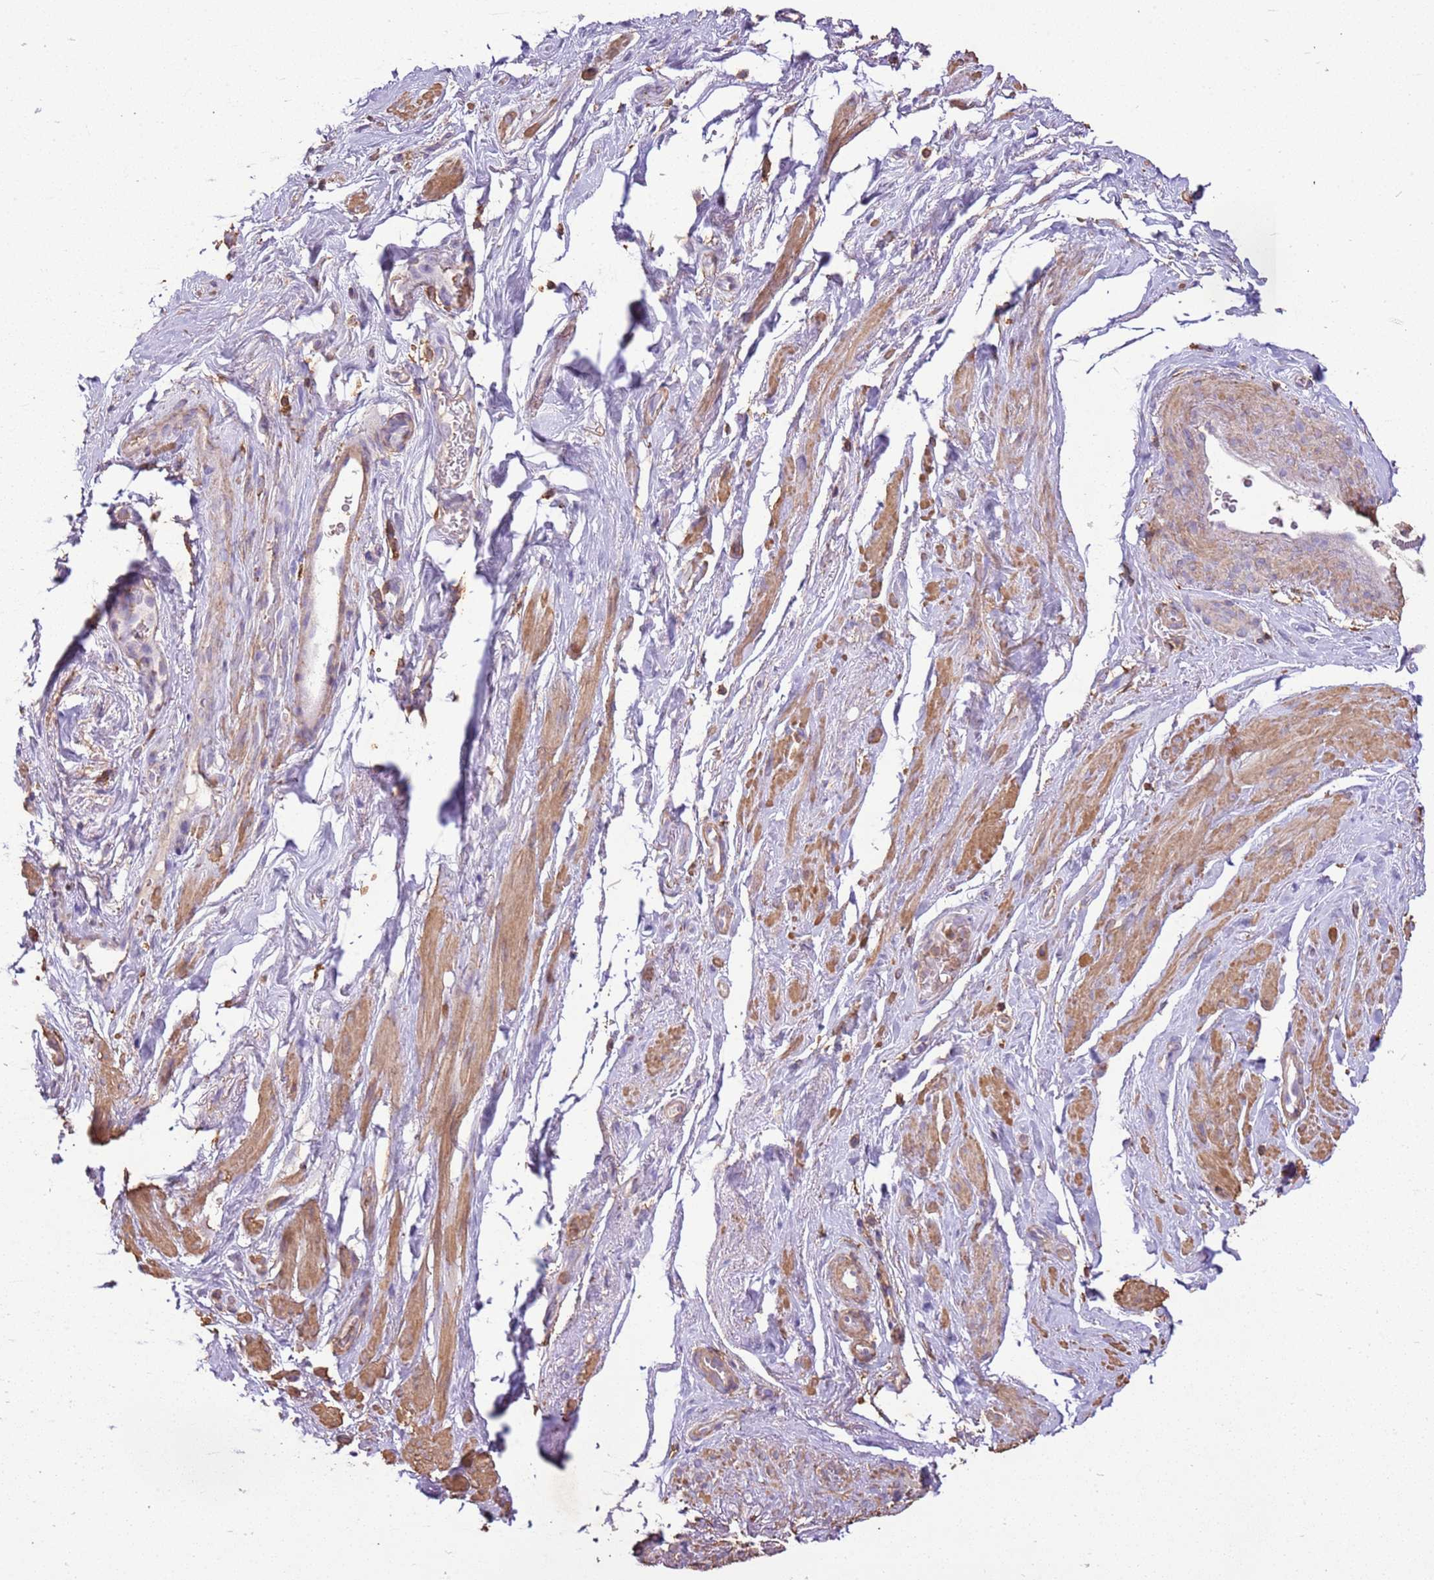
{"staining": {"intensity": "moderate", "quantity": "25%-75%", "location": "cytoplasmic/membranous"}, "tissue": "smooth muscle", "cell_type": "Smooth muscle cells", "image_type": "normal", "snomed": [{"axis": "morphology", "description": "Normal tissue, NOS"}, {"axis": "topography", "description": "Smooth muscle"}, {"axis": "topography", "description": "Peripheral nerve tissue"}], "caption": "This histopathology image demonstrates immunohistochemistry (IHC) staining of normal human smooth muscle, with medium moderate cytoplasmic/membranous positivity in about 25%-75% of smooth muscle cells.", "gene": "ARL10", "patient": {"sex": "male", "age": 69}}